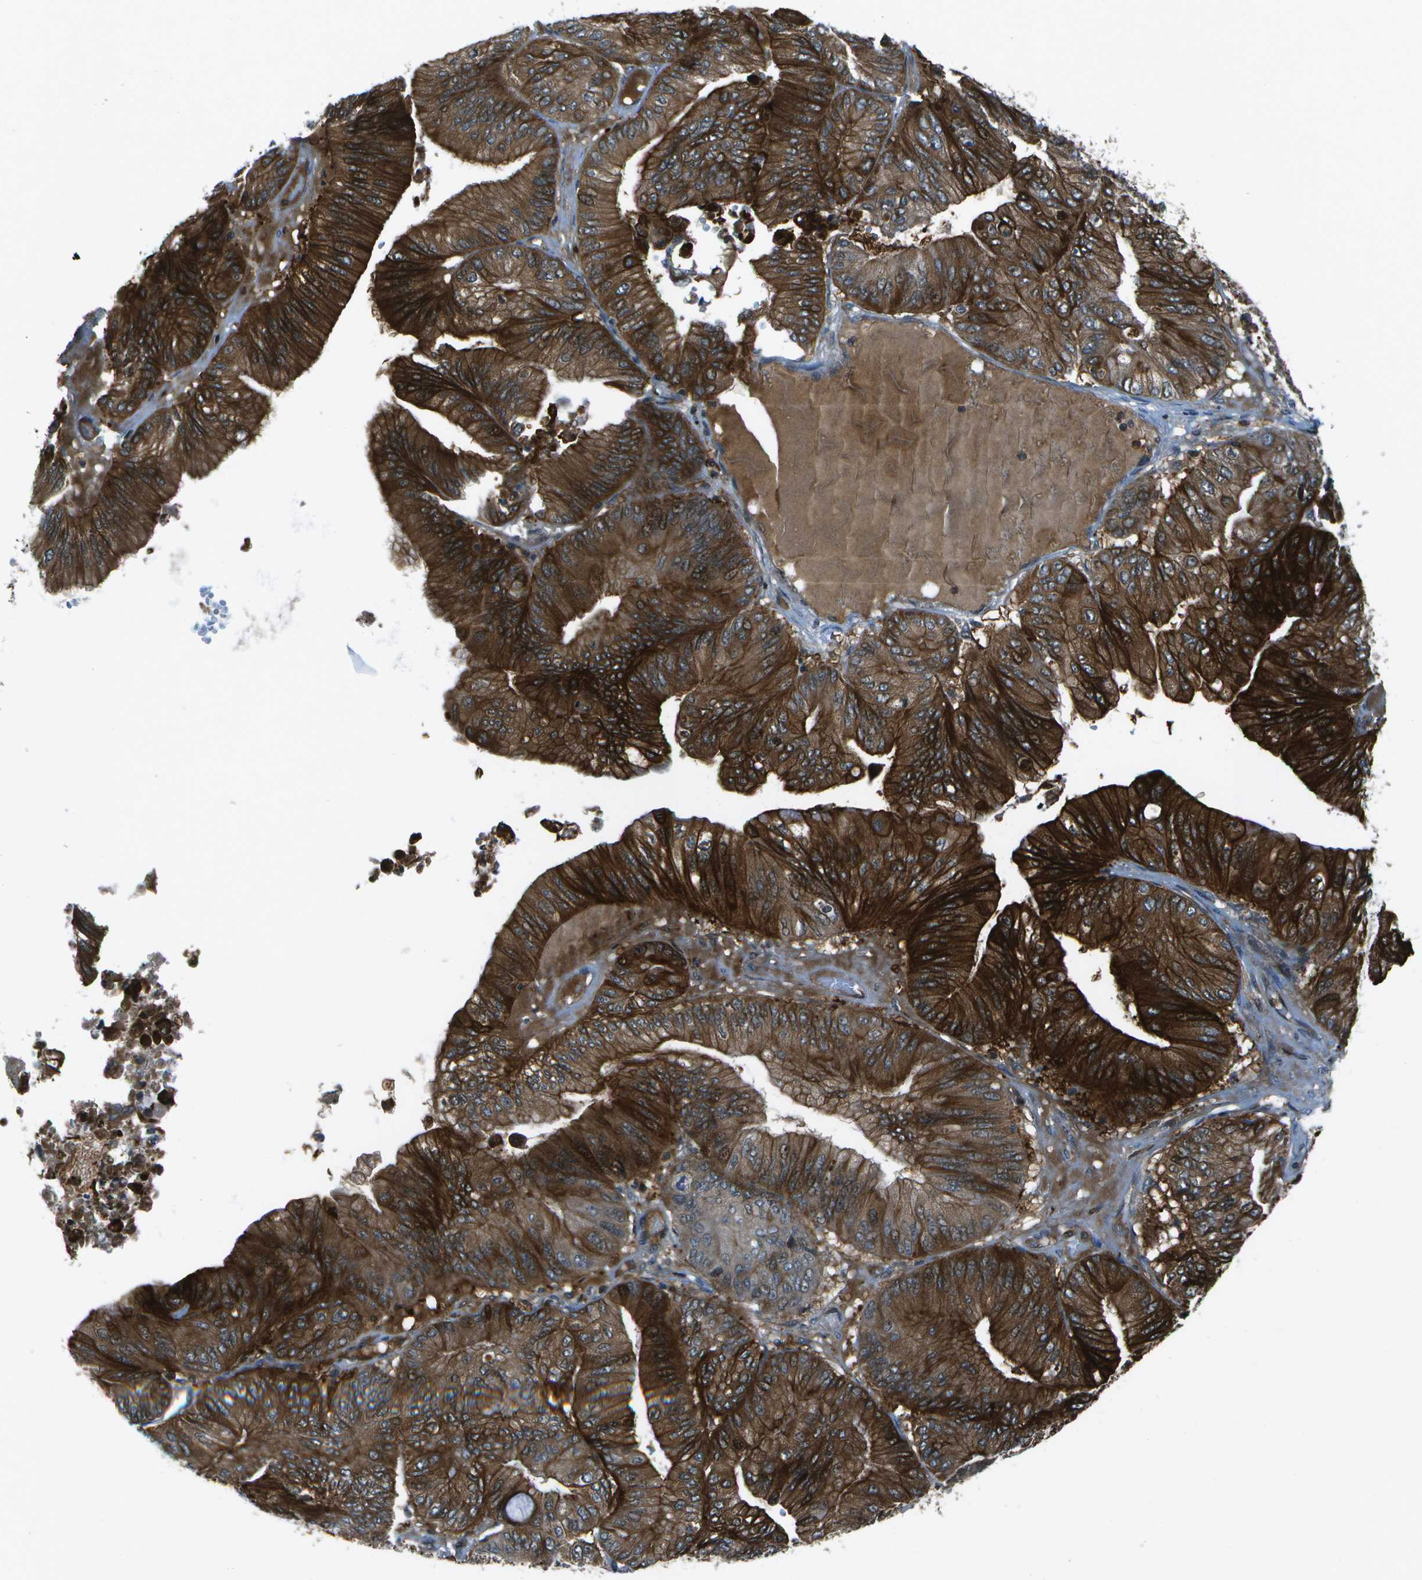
{"staining": {"intensity": "strong", "quantity": ">75%", "location": "cytoplasmic/membranous"}, "tissue": "ovarian cancer", "cell_type": "Tumor cells", "image_type": "cancer", "snomed": [{"axis": "morphology", "description": "Cystadenocarcinoma, mucinous, NOS"}, {"axis": "topography", "description": "Ovary"}], "caption": "The immunohistochemical stain shows strong cytoplasmic/membranous positivity in tumor cells of ovarian cancer (mucinous cystadenocarcinoma) tissue.", "gene": "TMEM19", "patient": {"sex": "female", "age": 61}}